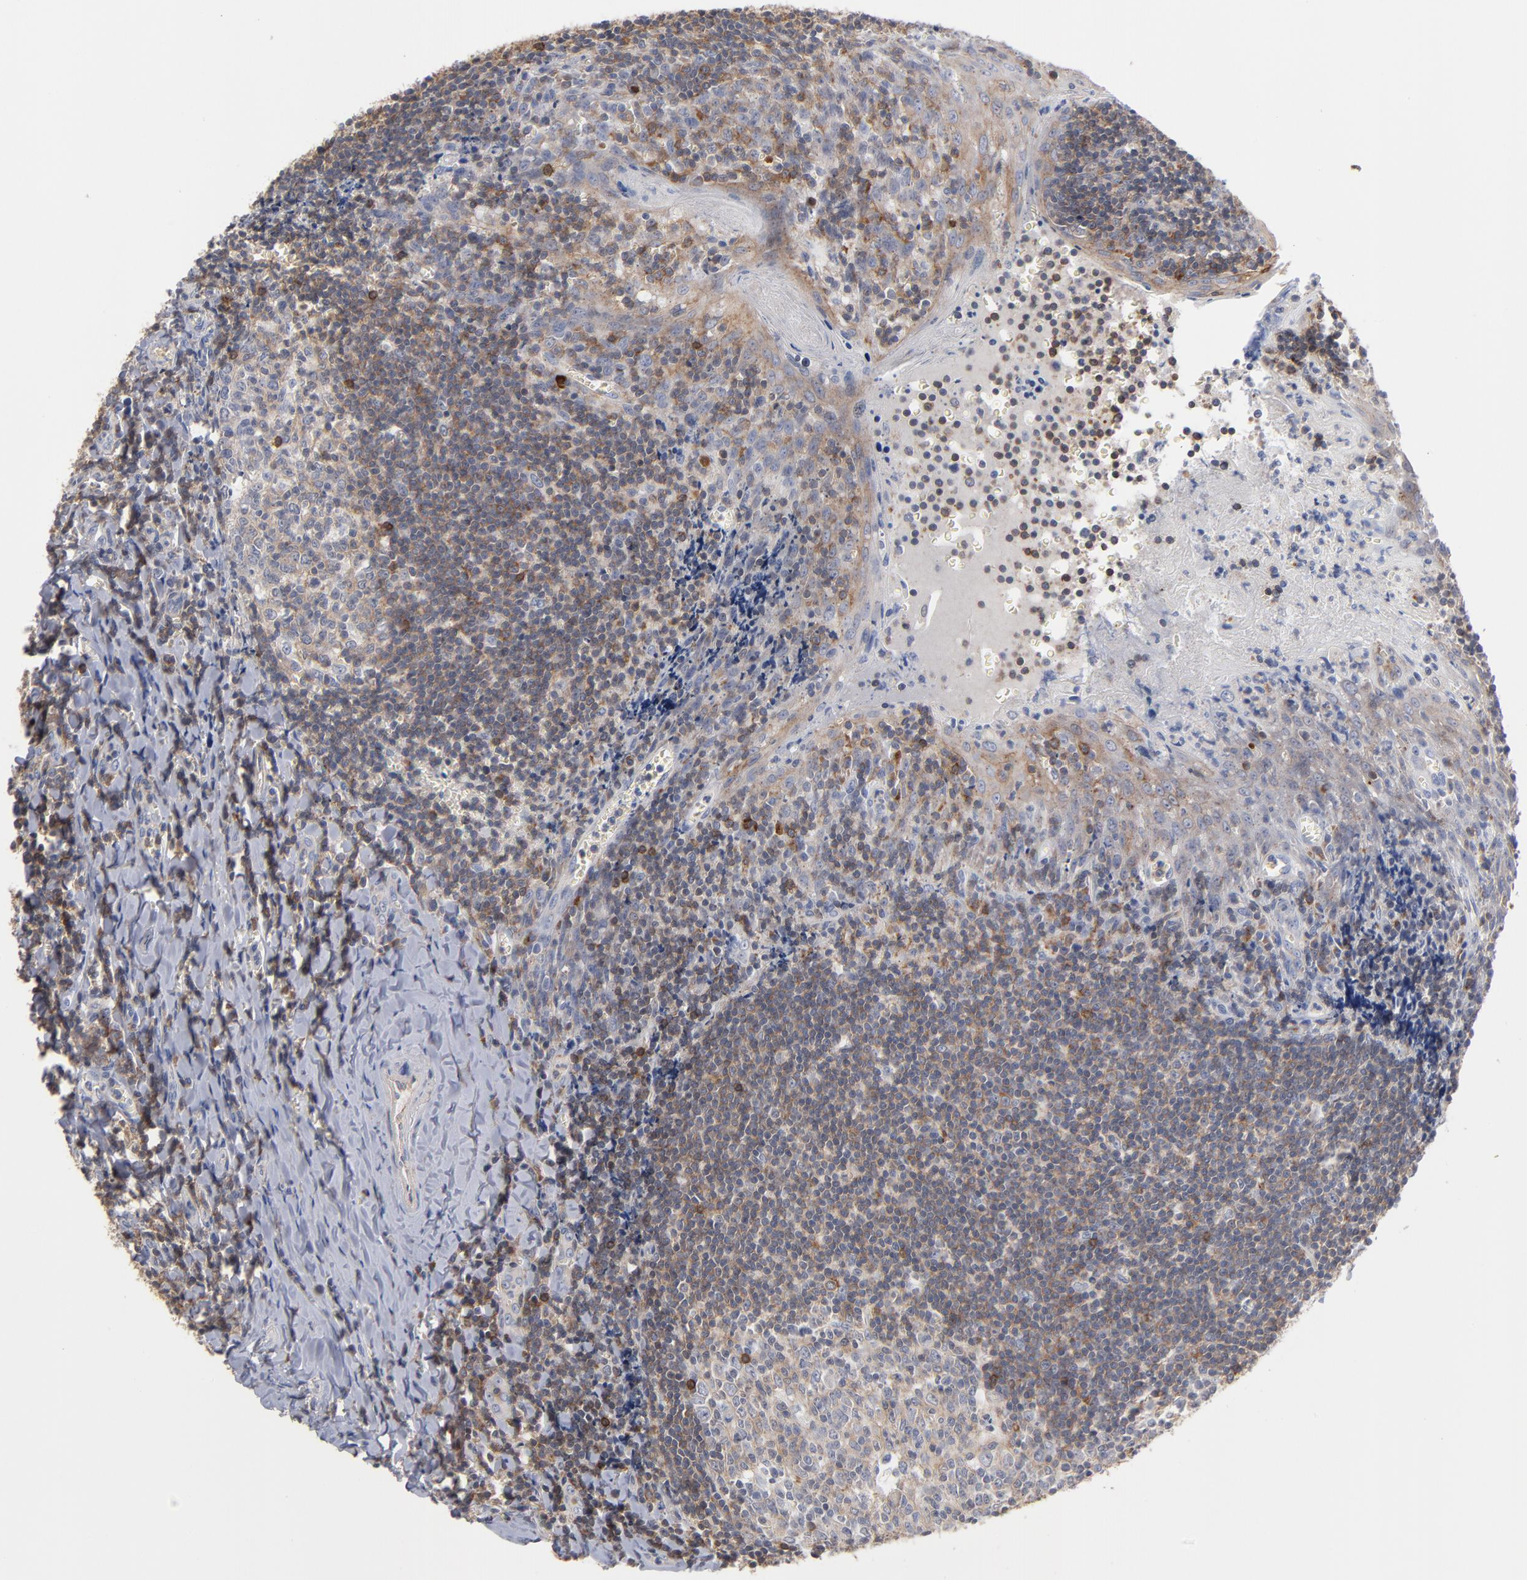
{"staining": {"intensity": "weak", "quantity": ">75%", "location": "cytoplasmic/membranous"}, "tissue": "tonsil", "cell_type": "Germinal center cells", "image_type": "normal", "snomed": [{"axis": "morphology", "description": "Normal tissue, NOS"}, {"axis": "topography", "description": "Tonsil"}], "caption": "Immunohistochemistry (IHC) image of benign human tonsil stained for a protein (brown), which reveals low levels of weak cytoplasmic/membranous positivity in about >75% of germinal center cells.", "gene": "PDLIM2", "patient": {"sex": "male", "age": 20}}